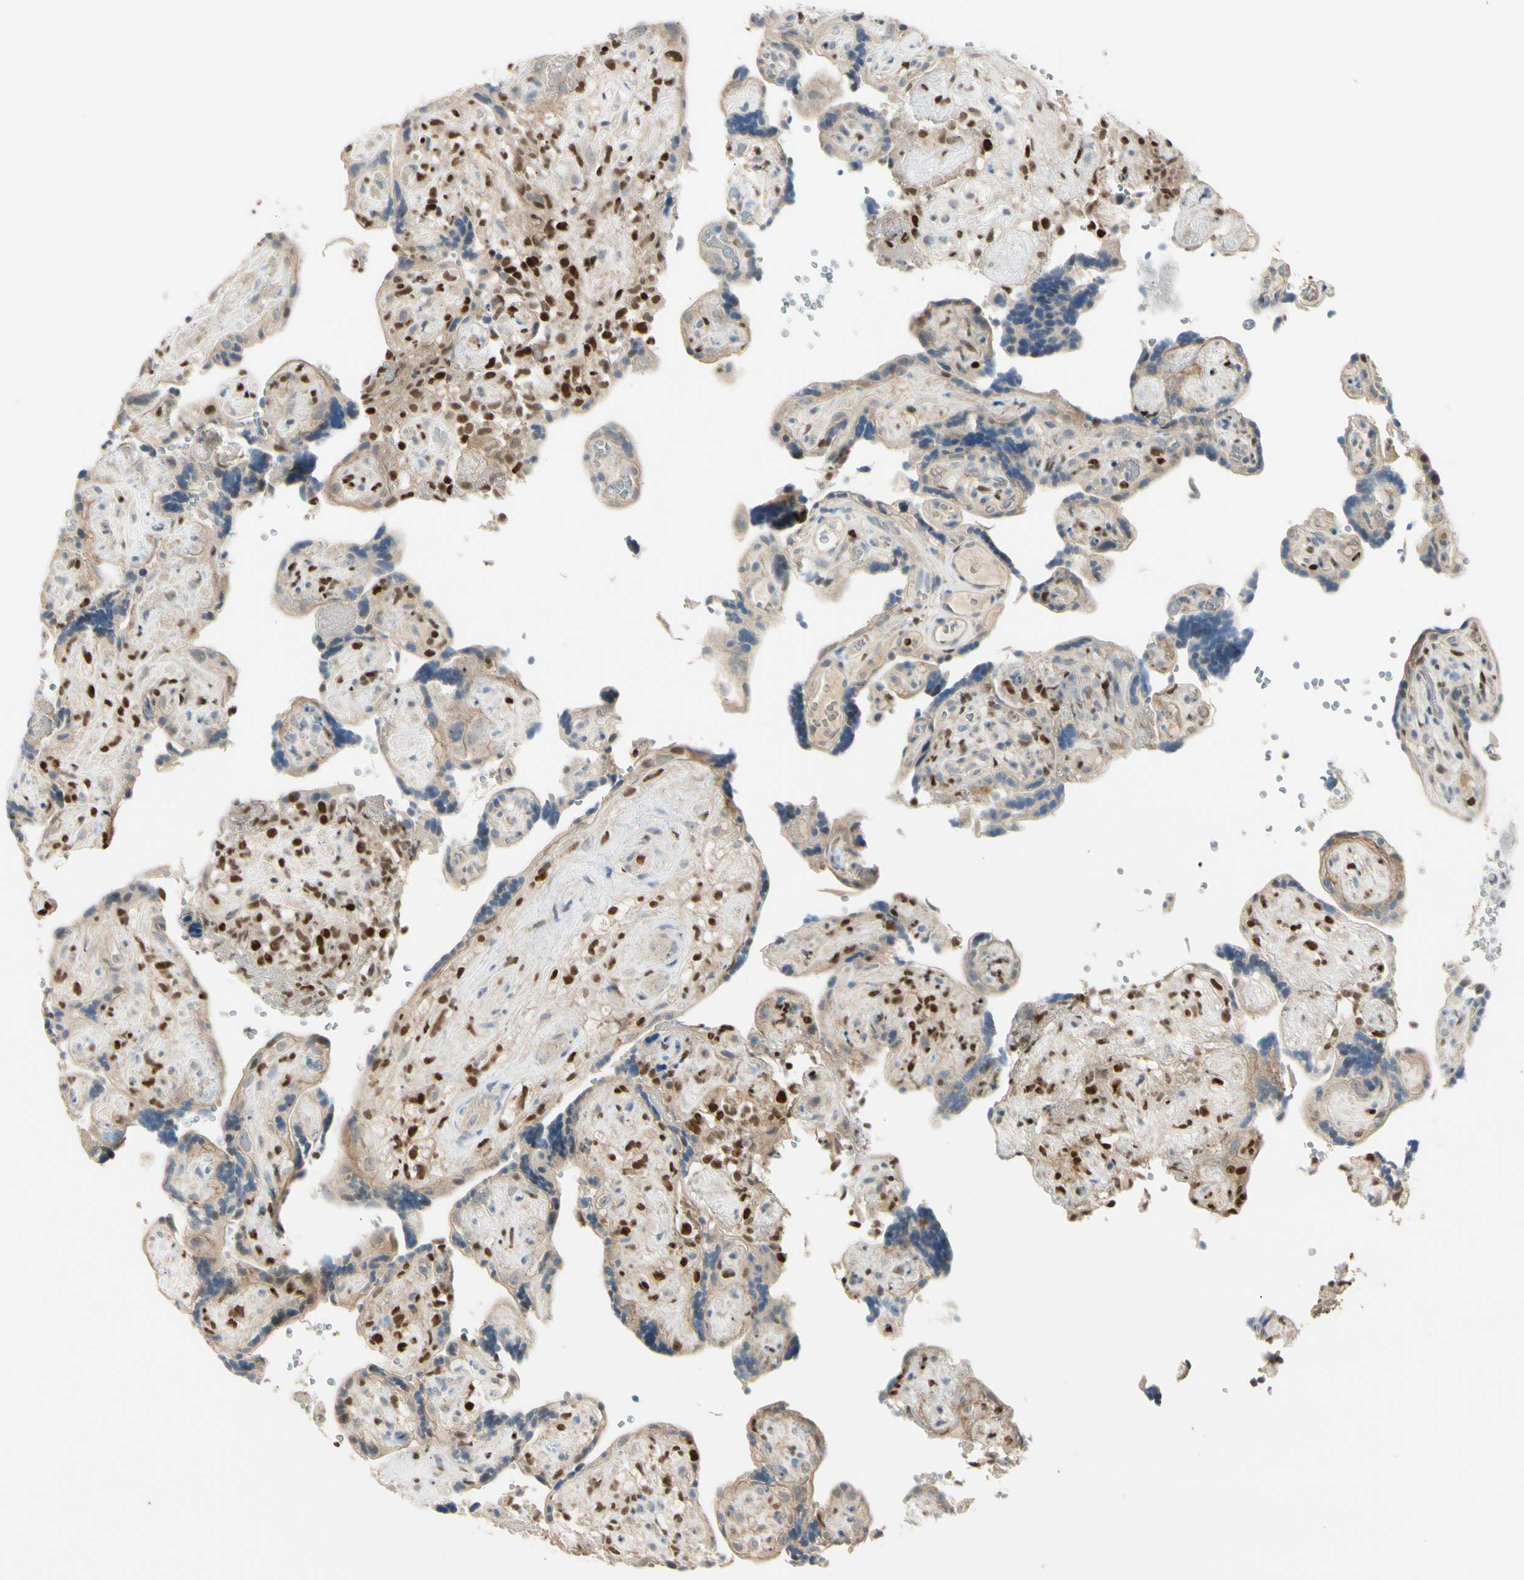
{"staining": {"intensity": "moderate", "quantity": ">75%", "location": "cytoplasmic/membranous"}, "tissue": "placenta", "cell_type": "Decidual cells", "image_type": "normal", "snomed": [{"axis": "morphology", "description": "Normal tissue, NOS"}, {"axis": "topography", "description": "Placenta"}], "caption": "This micrograph shows immunohistochemistry (IHC) staining of normal placenta, with medium moderate cytoplasmic/membranous positivity in about >75% of decidual cells.", "gene": "NFYA", "patient": {"sex": "female", "age": 30}}